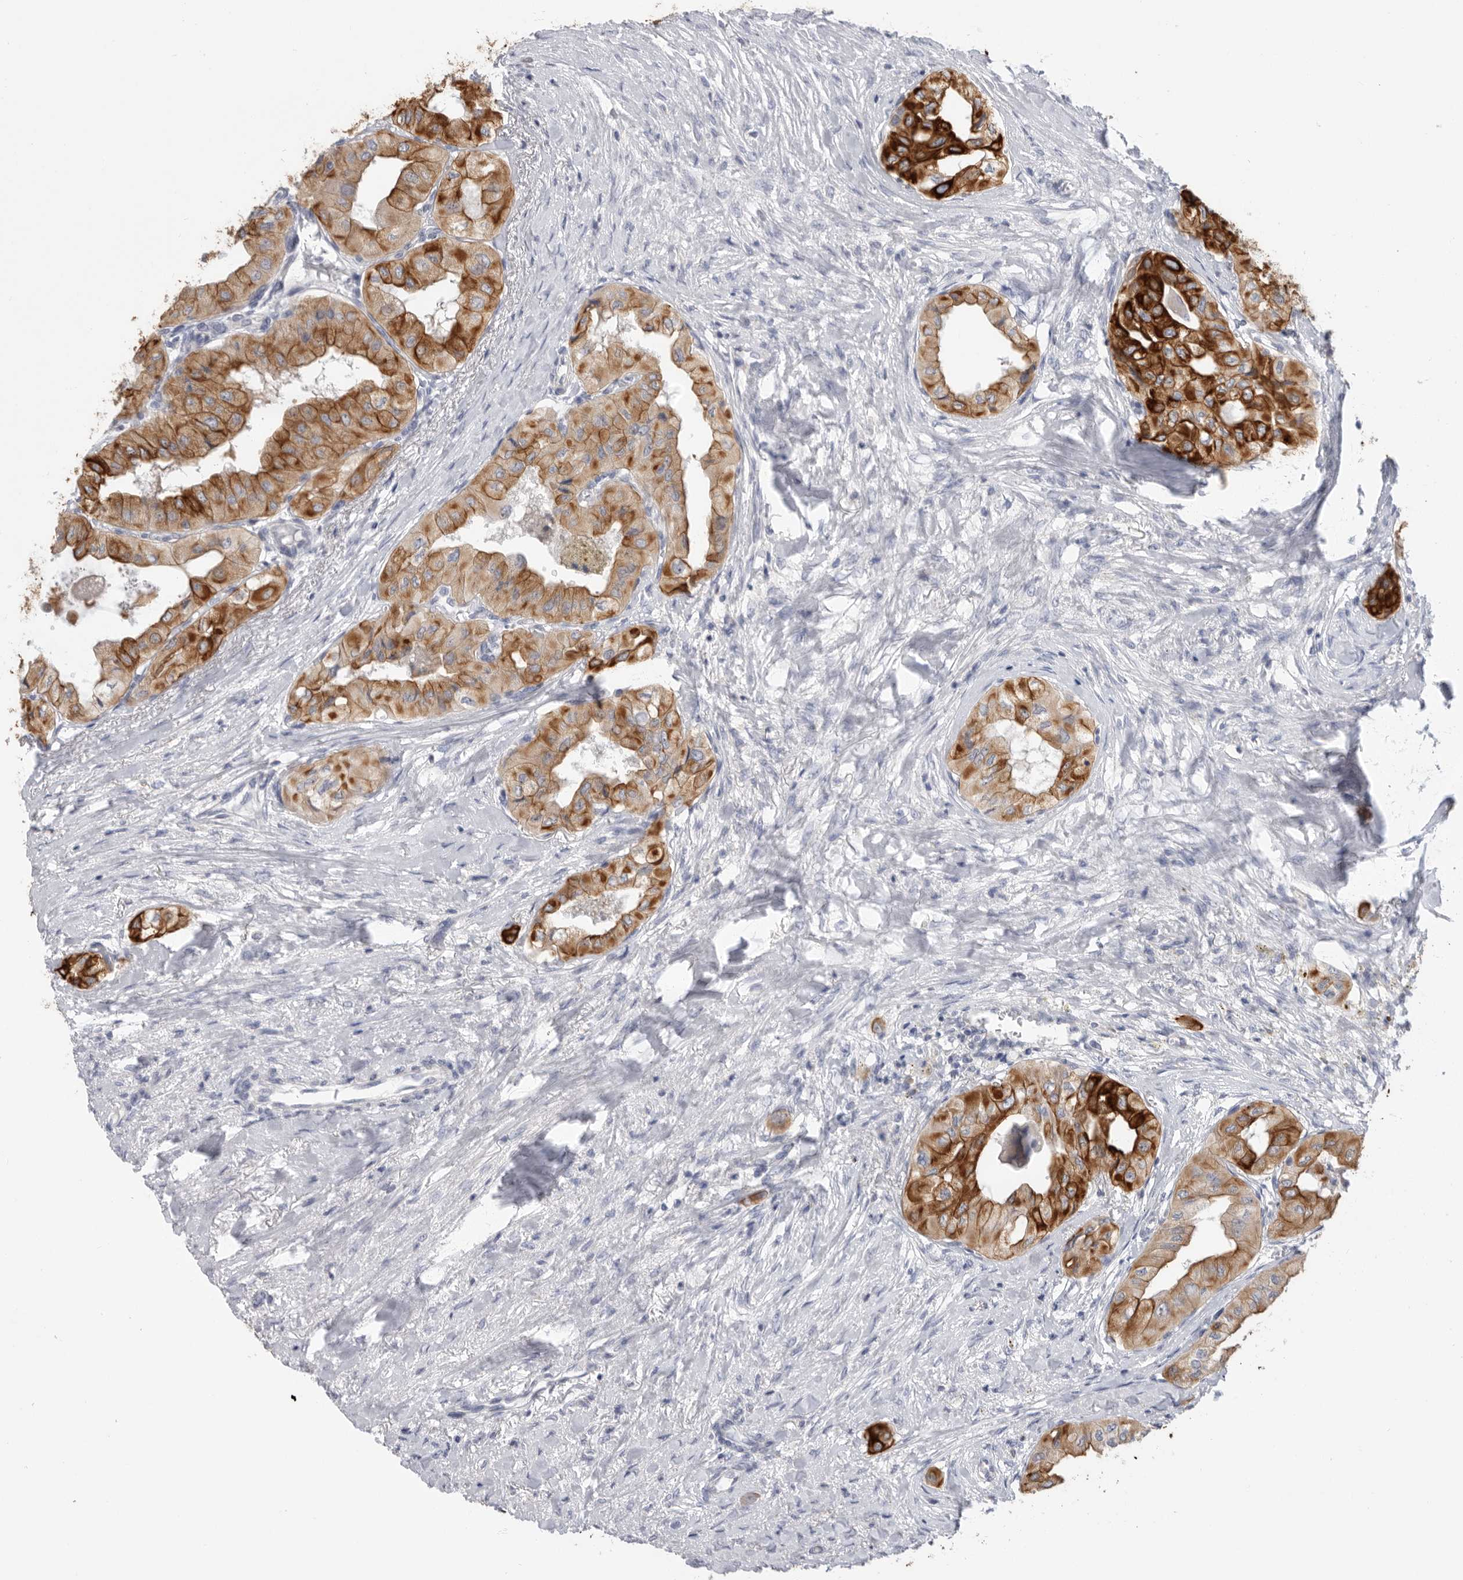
{"staining": {"intensity": "strong", "quantity": ">75%", "location": "cytoplasmic/membranous"}, "tissue": "thyroid cancer", "cell_type": "Tumor cells", "image_type": "cancer", "snomed": [{"axis": "morphology", "description": "Papillary adenocarcinoma, NOS"}, {"axis": "topography", "description": "Thyroid gland"}], "caption": "Strong cytoplasmic/membranous staining for a protein is identified in about >75% of tumor cells of thyroid cancer using immunohistochemistry.", "gene": "MTFR1L", "patient": {"sex": "female", "age": 59}}